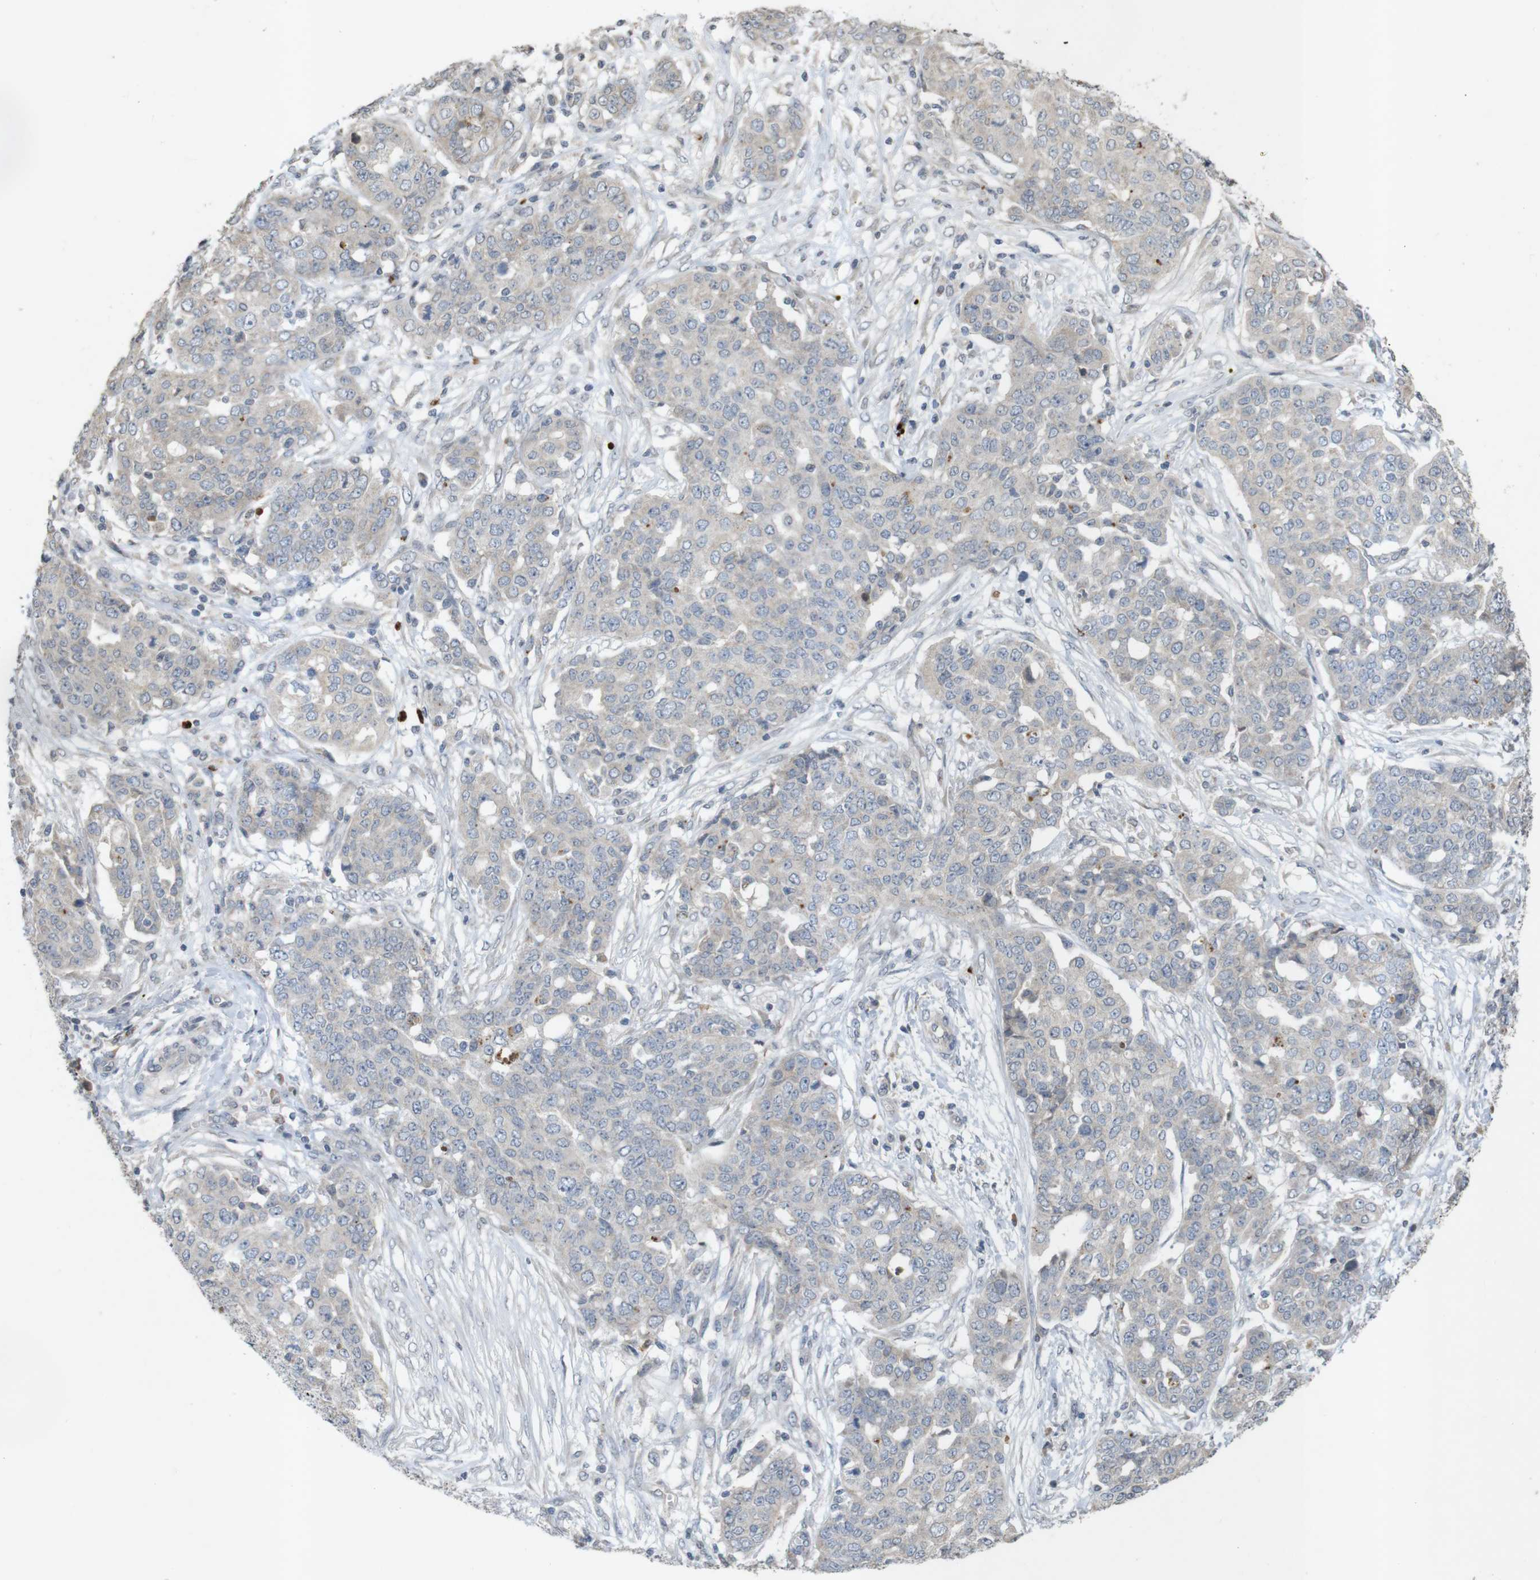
{"staining": {"intensity": "negative", "quantity": "none", "location": "none"}, "tissue": "ovarian cancer", "cell_type": "Tumor cells", "image_type": "cancer", "snomed": [{"axis": "morphology", "description": "Cystadenocarcinoma, serous, NOS"}, {"axis": "topography", "description": "Soft tissue"}, {"axis": "topography", "description": "Ovary"}], "caption": "This is a histopathology image of IHC staining of ovarian cancer (serous cystadenocarcinoma), which shows no staining in tumor cells.", "gene": "TSPAN14", "patient": {"sex": "female", "age": 57}}